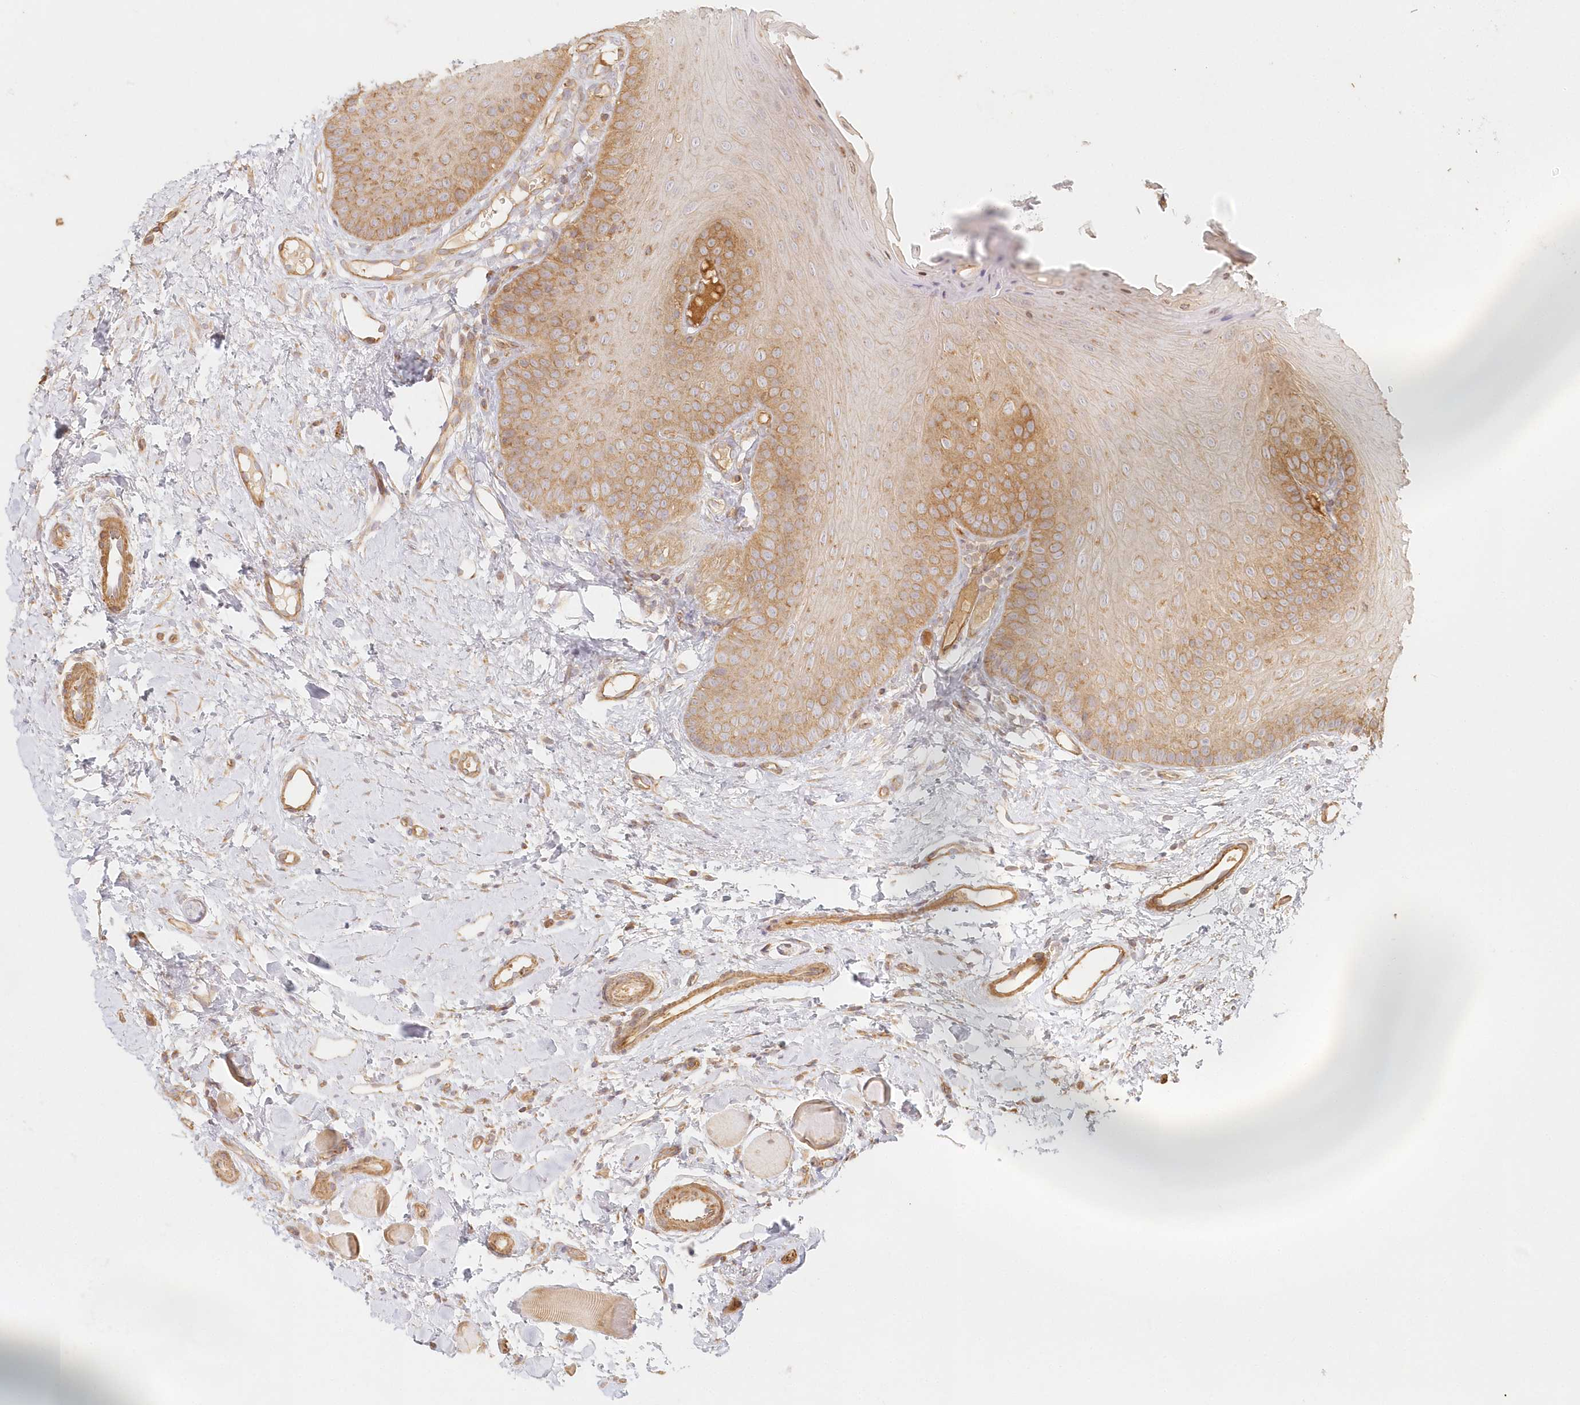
{"staining": {"intensity": "moderate", "quantity": ">75%", "location": "cytoplasmic/membranous"}, "tissue": "oral mucosa", "cell_type": "Squamous epithelial cells", "image_type": "normal", "snomed": [{"axis": "morphology", "description": "Normal tissue, NOS"}, {"axis": "topography", "description": "Oral tissue"}], "caption": "A brown stain labels moderate cytoplasmic/membranous staining of a protein in squamous epithelial cells of benign human oral mucosa. (Stains: DAB in brown, nuclei in blue, Microscopy: brightfield microscopy at high magnification).", "gene": "KIAA0232", "patient": {"sex": "female", "age": 68}}